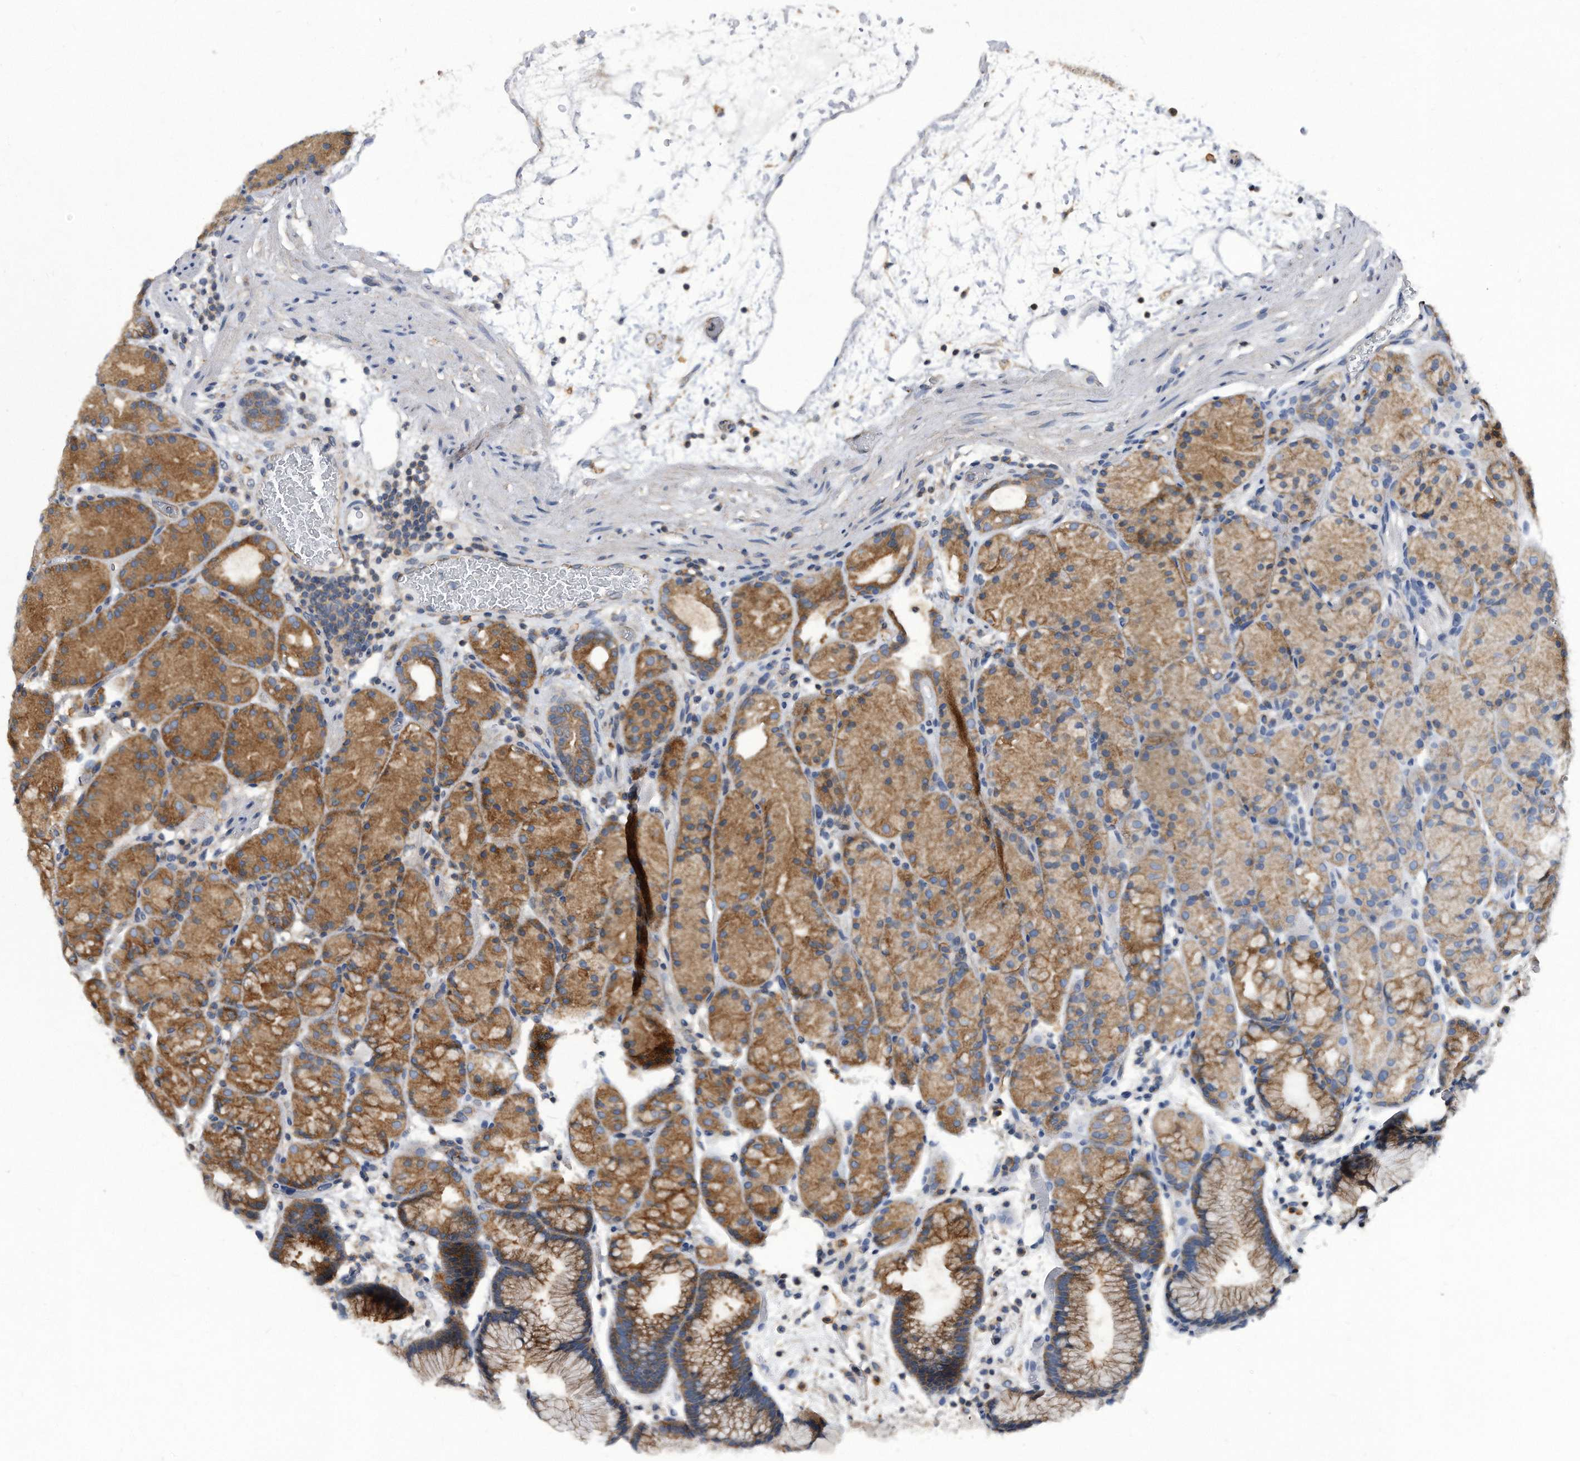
{"staining": {"intensity": "moderate", "quantity": ">75%", "location": "cytoplasmic/membranous"}, "tissue": "stomach", "cell_type": "Glandular cells", "image_type": "normal", "snomed": [{"axis": "morphology", "description": "Normal tissue, NOS"}, {"axis": "topography", "description": "Stomach, upper"}], "caption": "About >75% of glandular cells in unremarkable stomach show moderate cytoplasmic/membranous protein positivity as visualized by brown immunohistochemical staining.", "gene": "ATG5", "patient": {"sex": "male", "age": 48}}